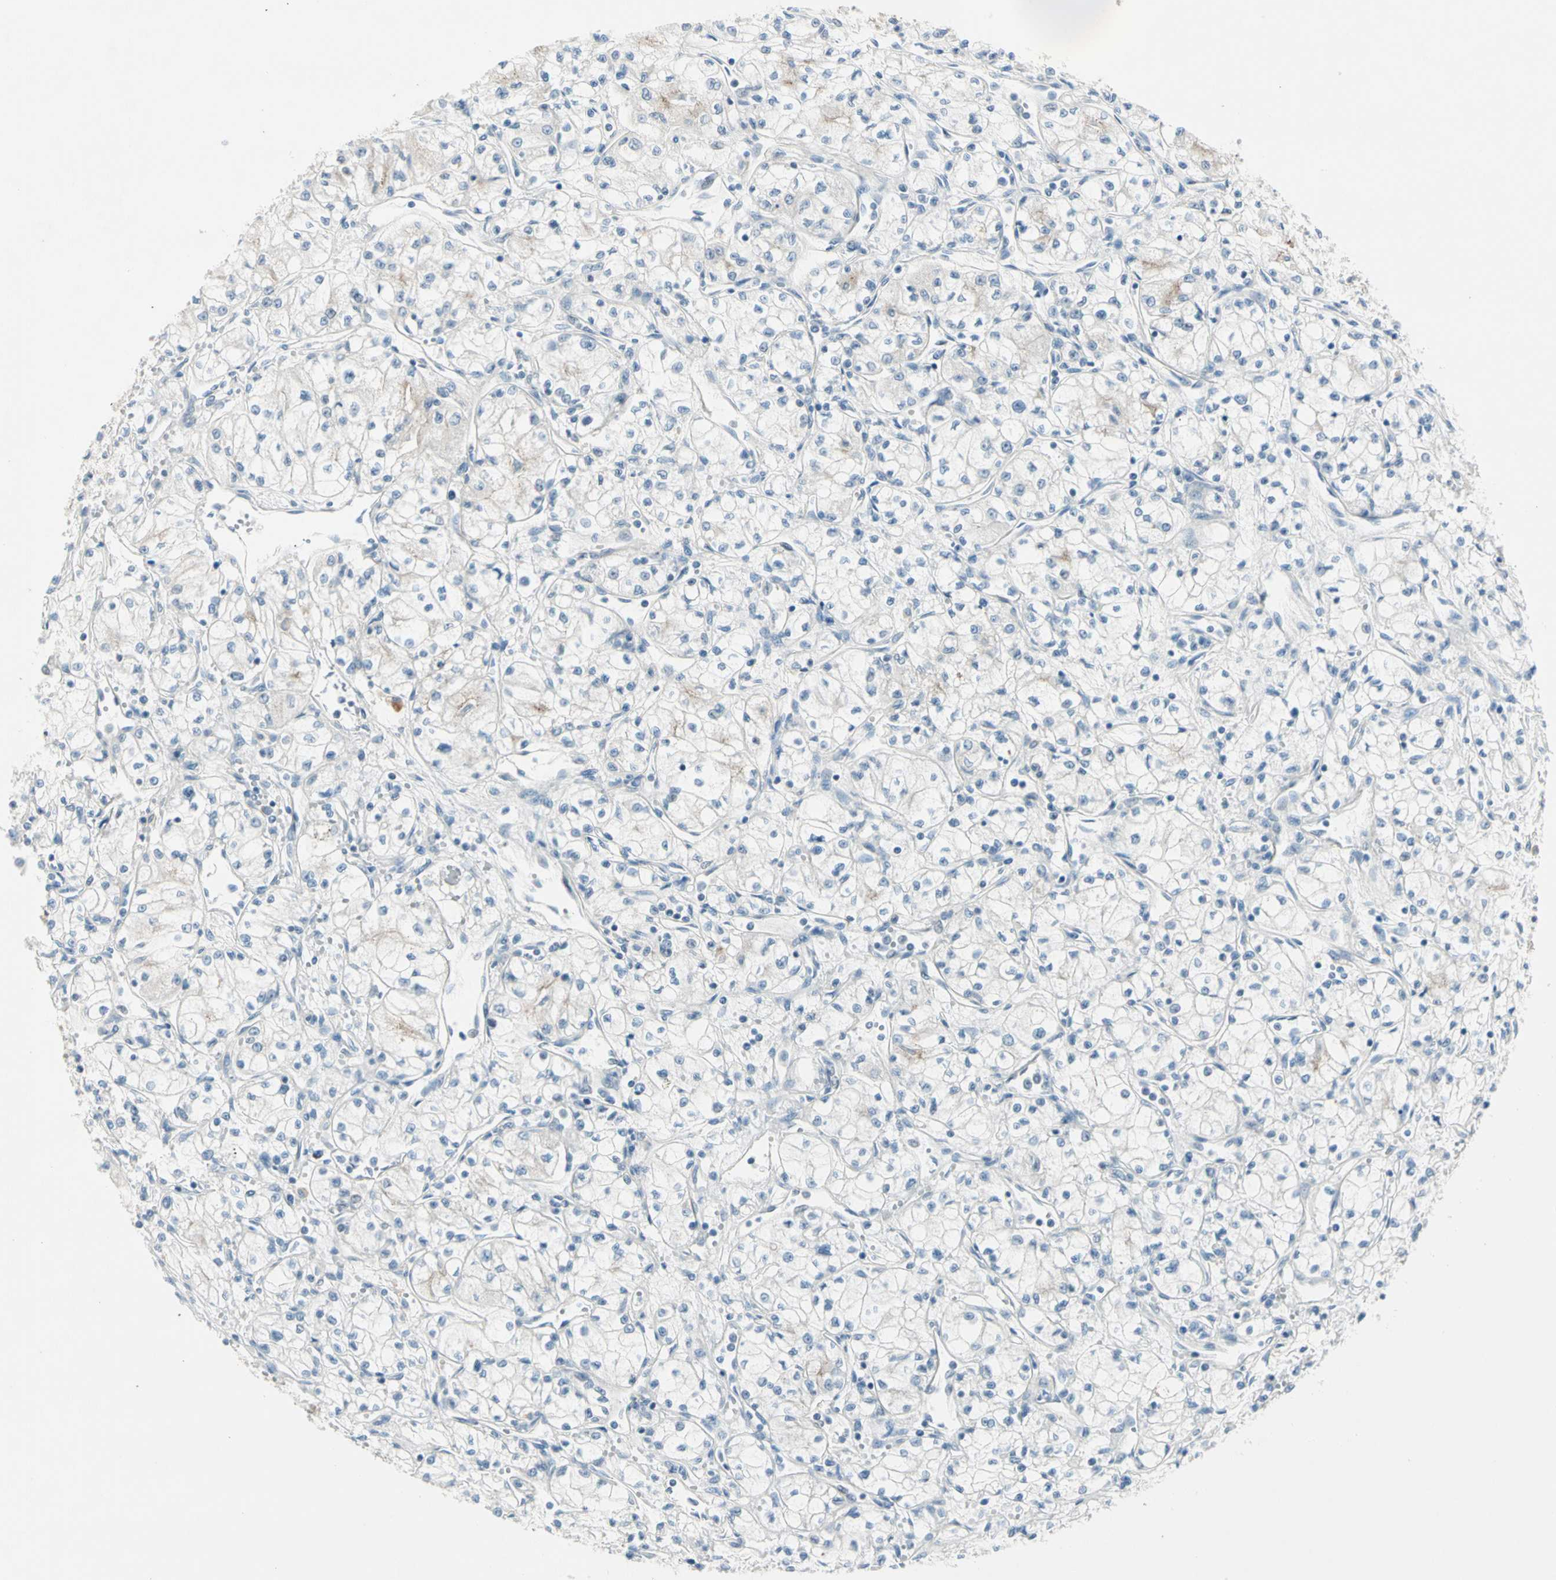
{"staining": {"intensity": "negative", "quantity": "none", "location": "none"}, "tissue": "renal cancer", "cell_type": "Tumor cells", "image_type": "cancer", "snomed": [{"axis": "morphology", "description": "Normal tissue, NOS"}, {"axis": "morphology", "description": "Adenocarcinoma, NOS"}, {"axis": "topography", "description": "Kidney"}], "caption": "This image is of adenocarcinoma (renal) stained with immunohistochemistry (IHC) to label a protein in brown with the nuclei are counter-stained blue. There is no positivity in tumor cells.", "gene": "SERPIND1", "patient": {"sex": "male", "age": 59}}